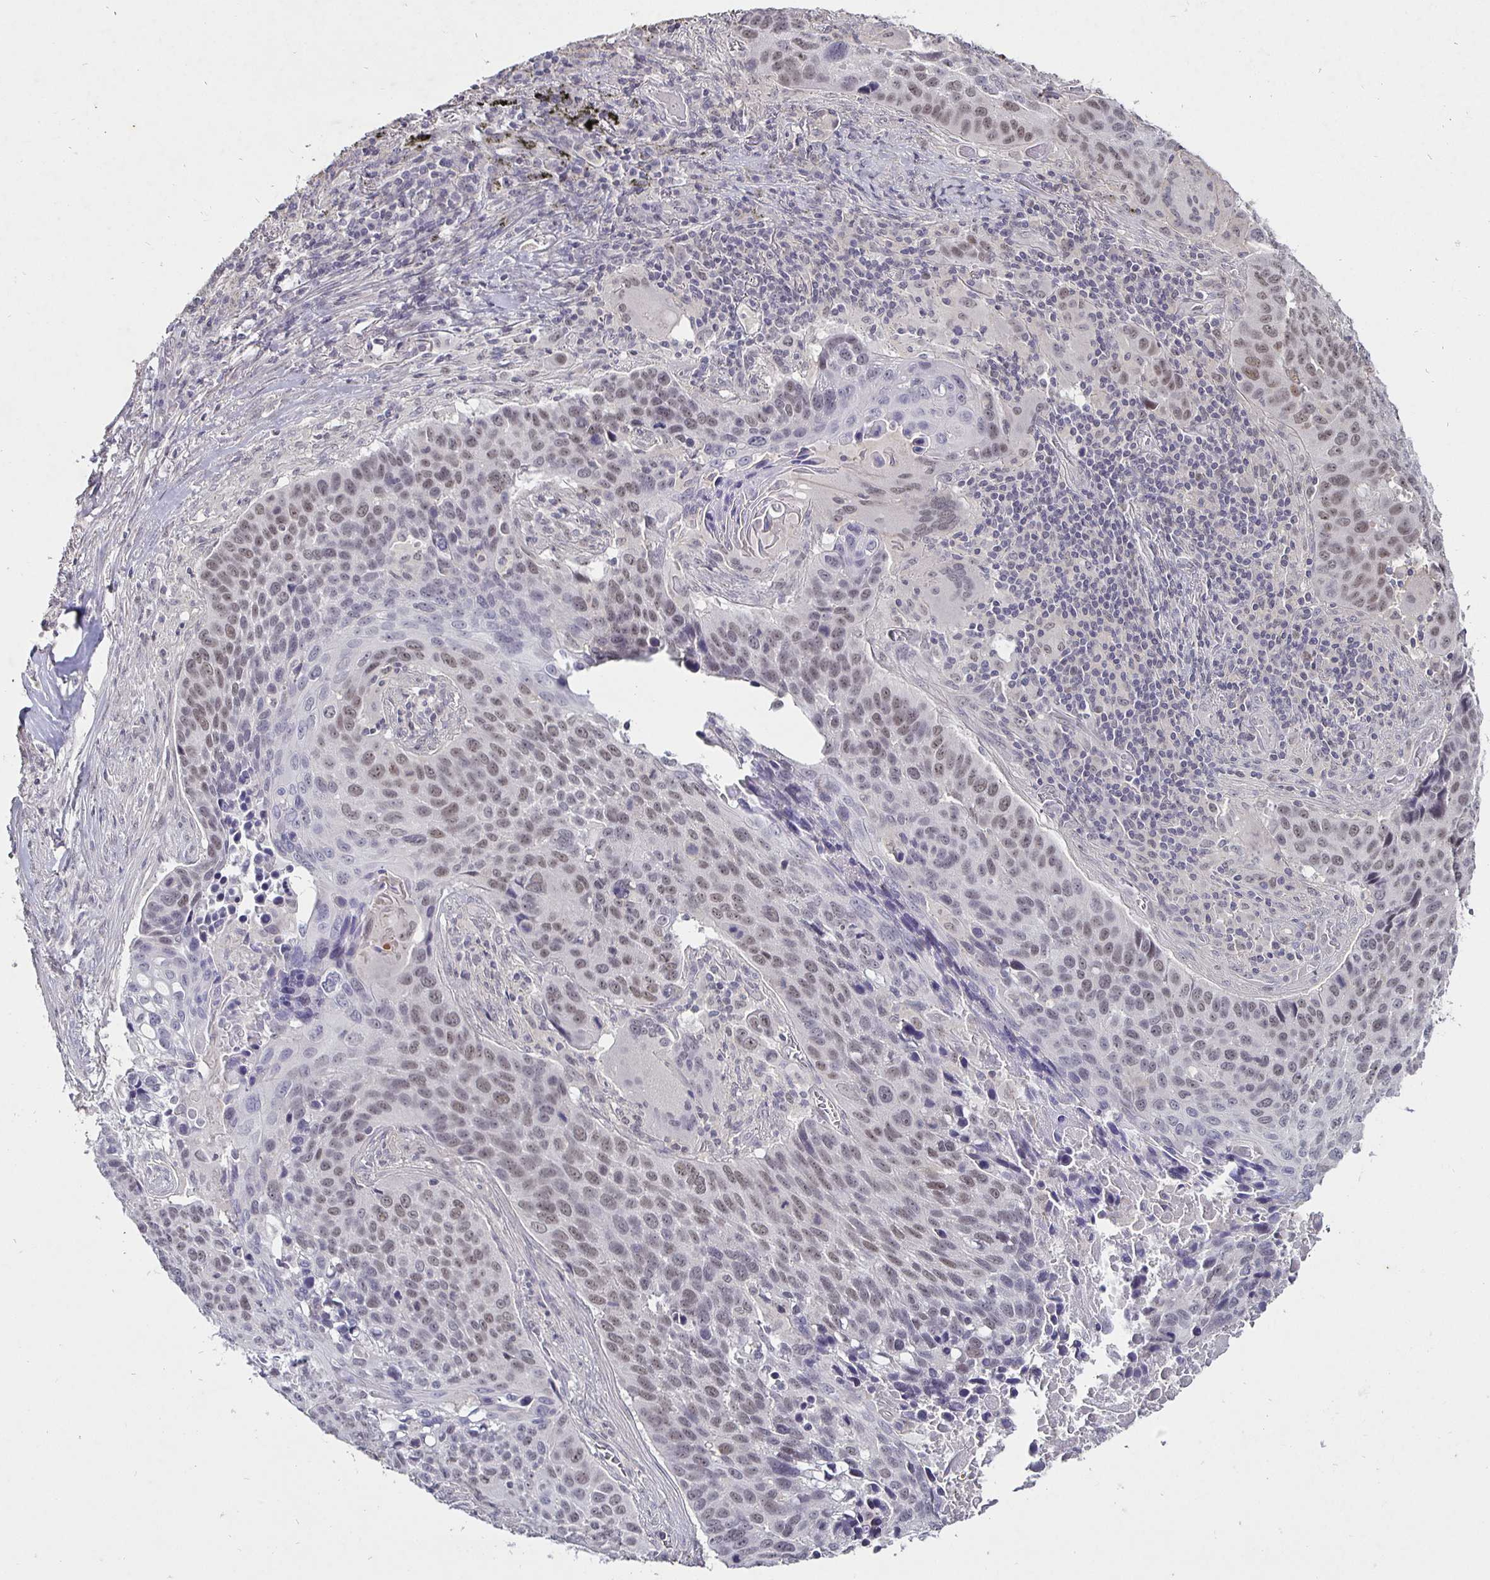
{"staining": {"intensity": "weak", "quantity": "25%-75%", "location": "nuclear"}, "tissue": "lung cancer", "cell_type": "Tumor cells", "image_type": "cancer", "snomed": [{"axis": "morphology", "description": "Squamous cell carcinoma, NOS"}, {"axis": "topography", "description": "Lung"}], "caption": "Lung cancer stained with DAB immunohistochemistry displays low levels of weak nuclear positivity in approximately 25%-75% of tumor cells.", "gene": "MLH1", "patient": {"sex": "male", "age": 68}}